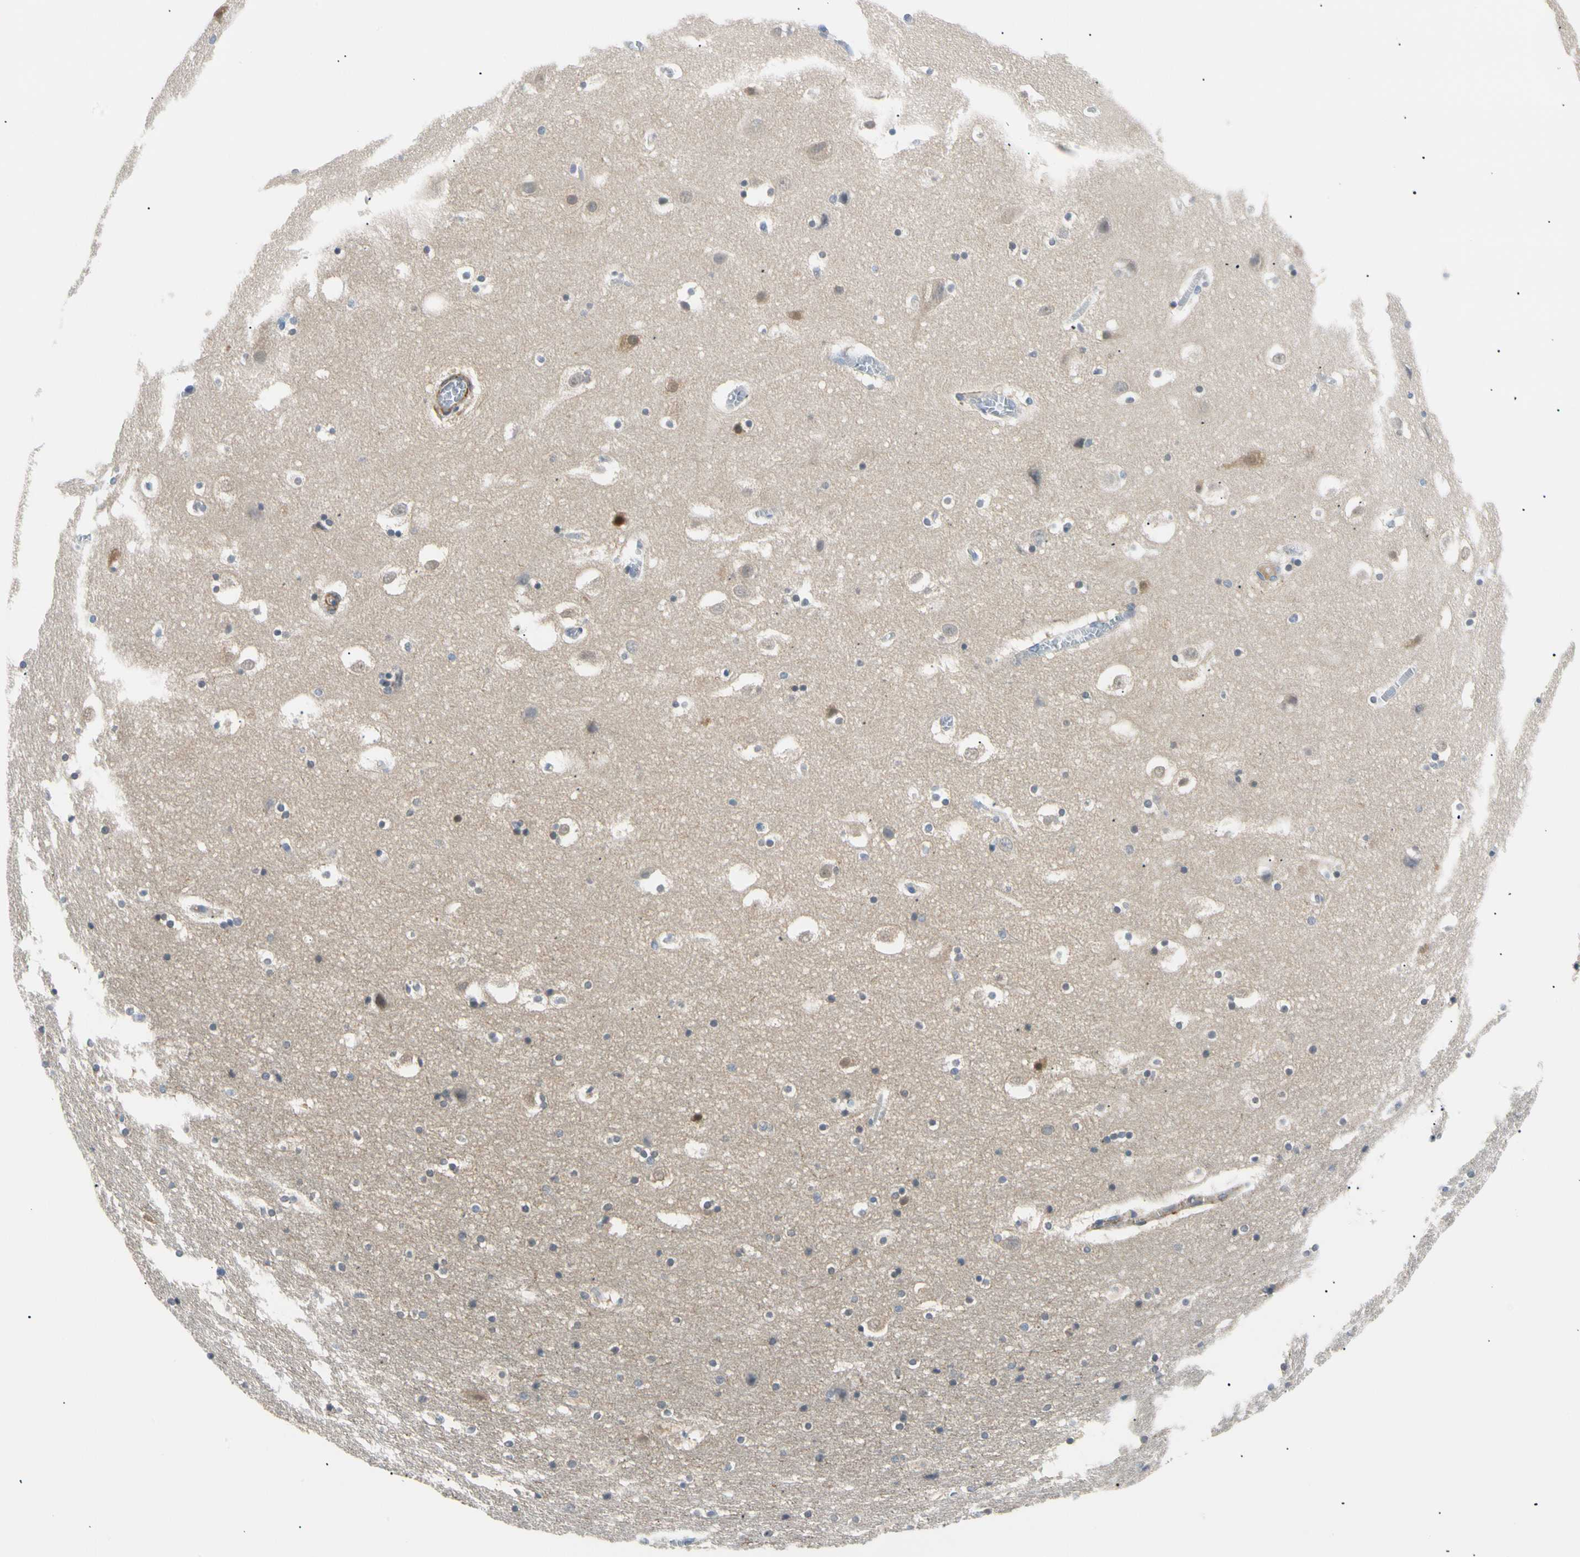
{"staining": {"intensity": "weak", "quantity": "<25%", "location": "cytoplasmic/membranous"}, "tissue": "hippocampus", "cell_type": "Glial cells", "image_type": "normal", "snomed": [{"axis": "morphology", "description": "Normal tissue, NOS"}, {"axis": "topography", "description": "Hippocampus"}], "caption": "This is an immunohistochemistry (IHC) photomicrograph of unremarkable human hippocampus. There is no expression in glial cells.", "gene": "SEC23B", "patient": {"sex": "male", "age": 45}}